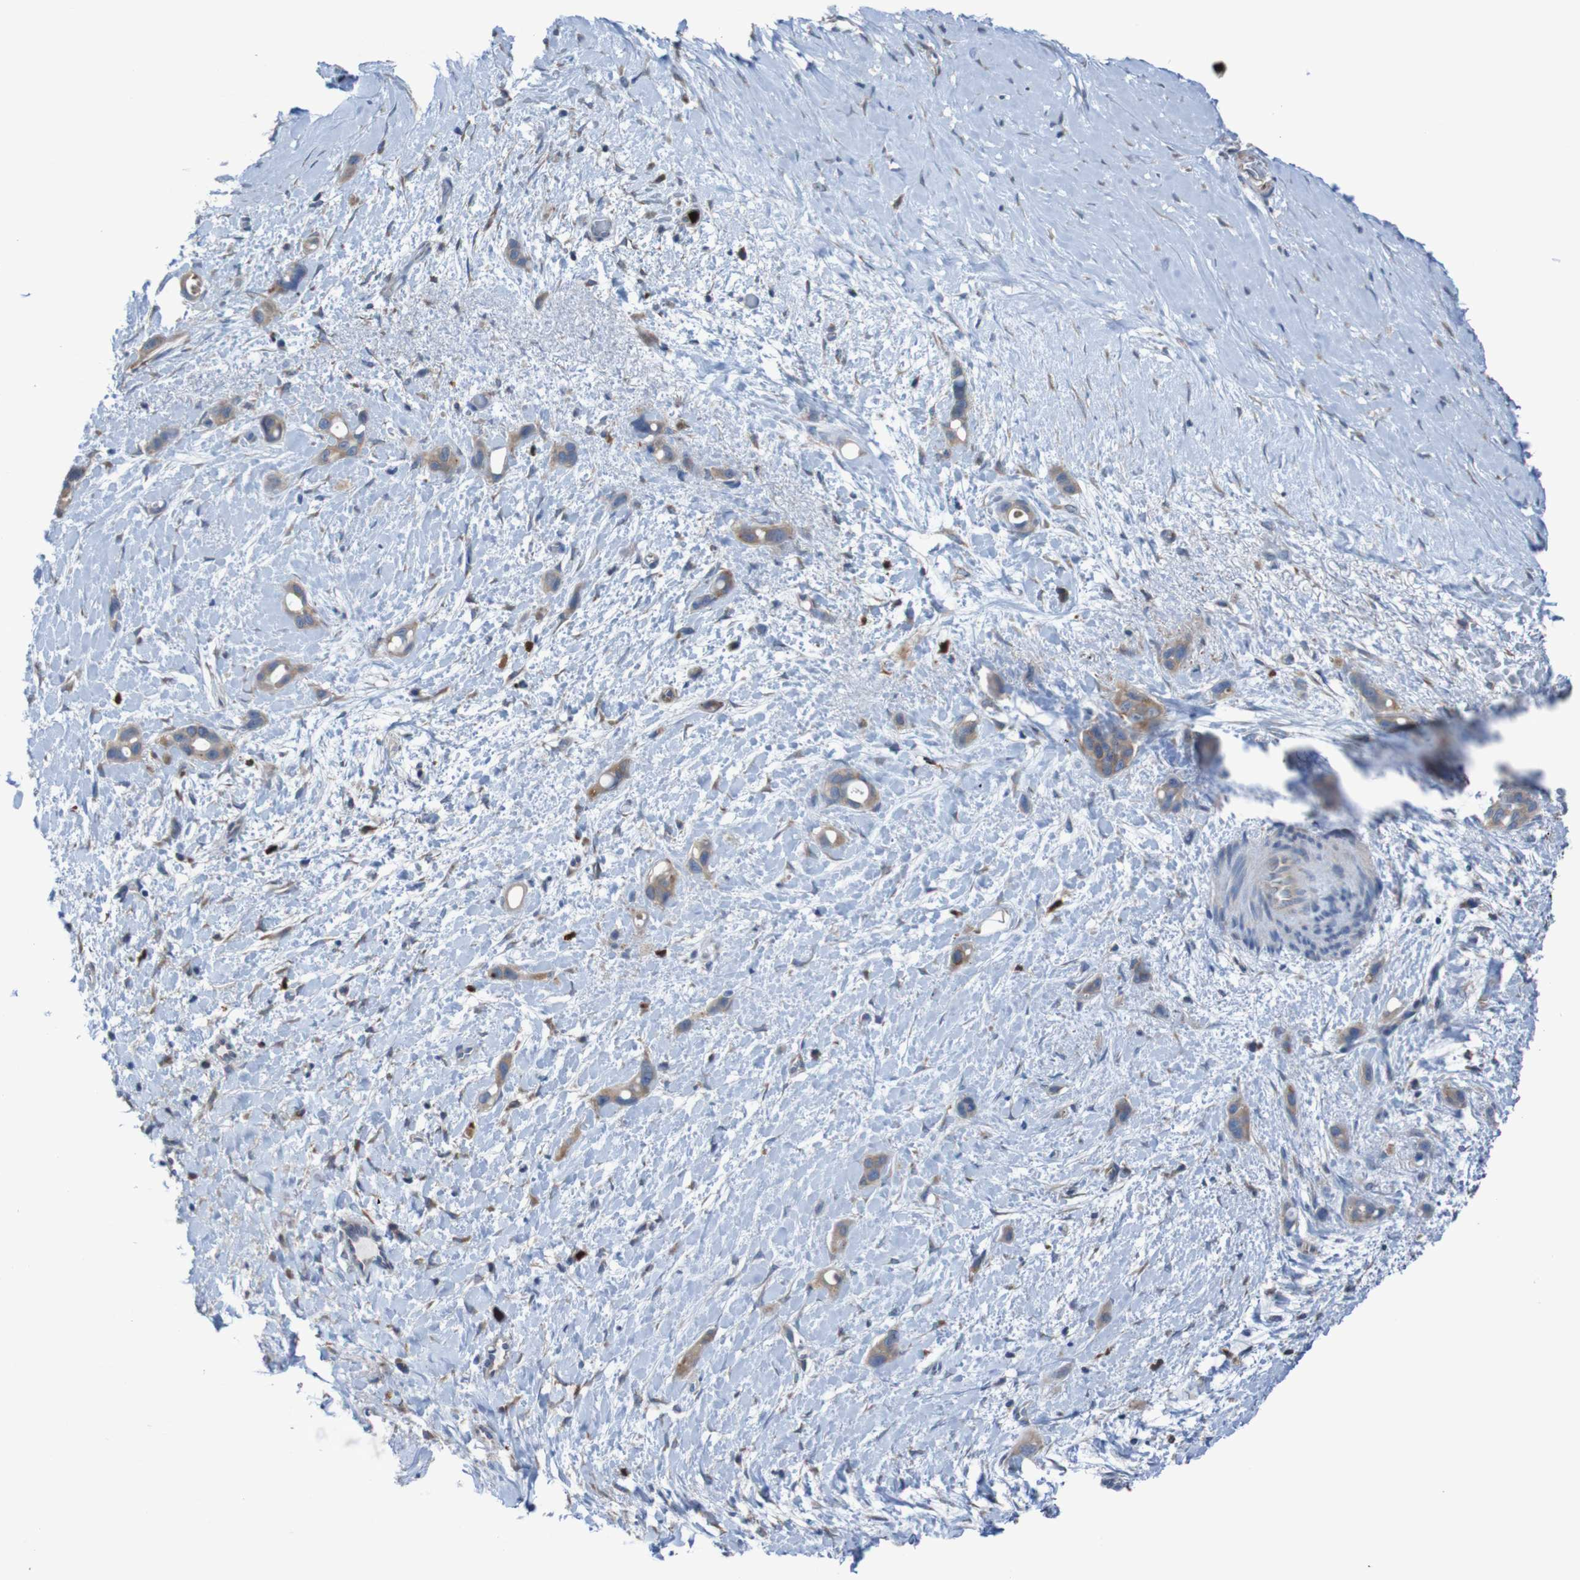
{"staining": {"intensity": "weak", "quantity": ">75%", "location": "cytoplasmic/membranous"}, "tissue": "liver cancer", "cell_type": "Tumor cells", "image_type": "cancer", "snomed": [{"axis": "morphology", "description": "Cholangiocarcinoma"}, {"axis": "topography", "description": "Liver"}], "caption": "Liver cancer (cholangiocarcinoma) stained with DAB (3,3'-diaminobenzidine) IHC exhibits low levels of weak cytoplasmic/membranous expression in about >75% of tumor cells.", "gene": "PARP4", "patient": {"sex": "female", "age": 65}}